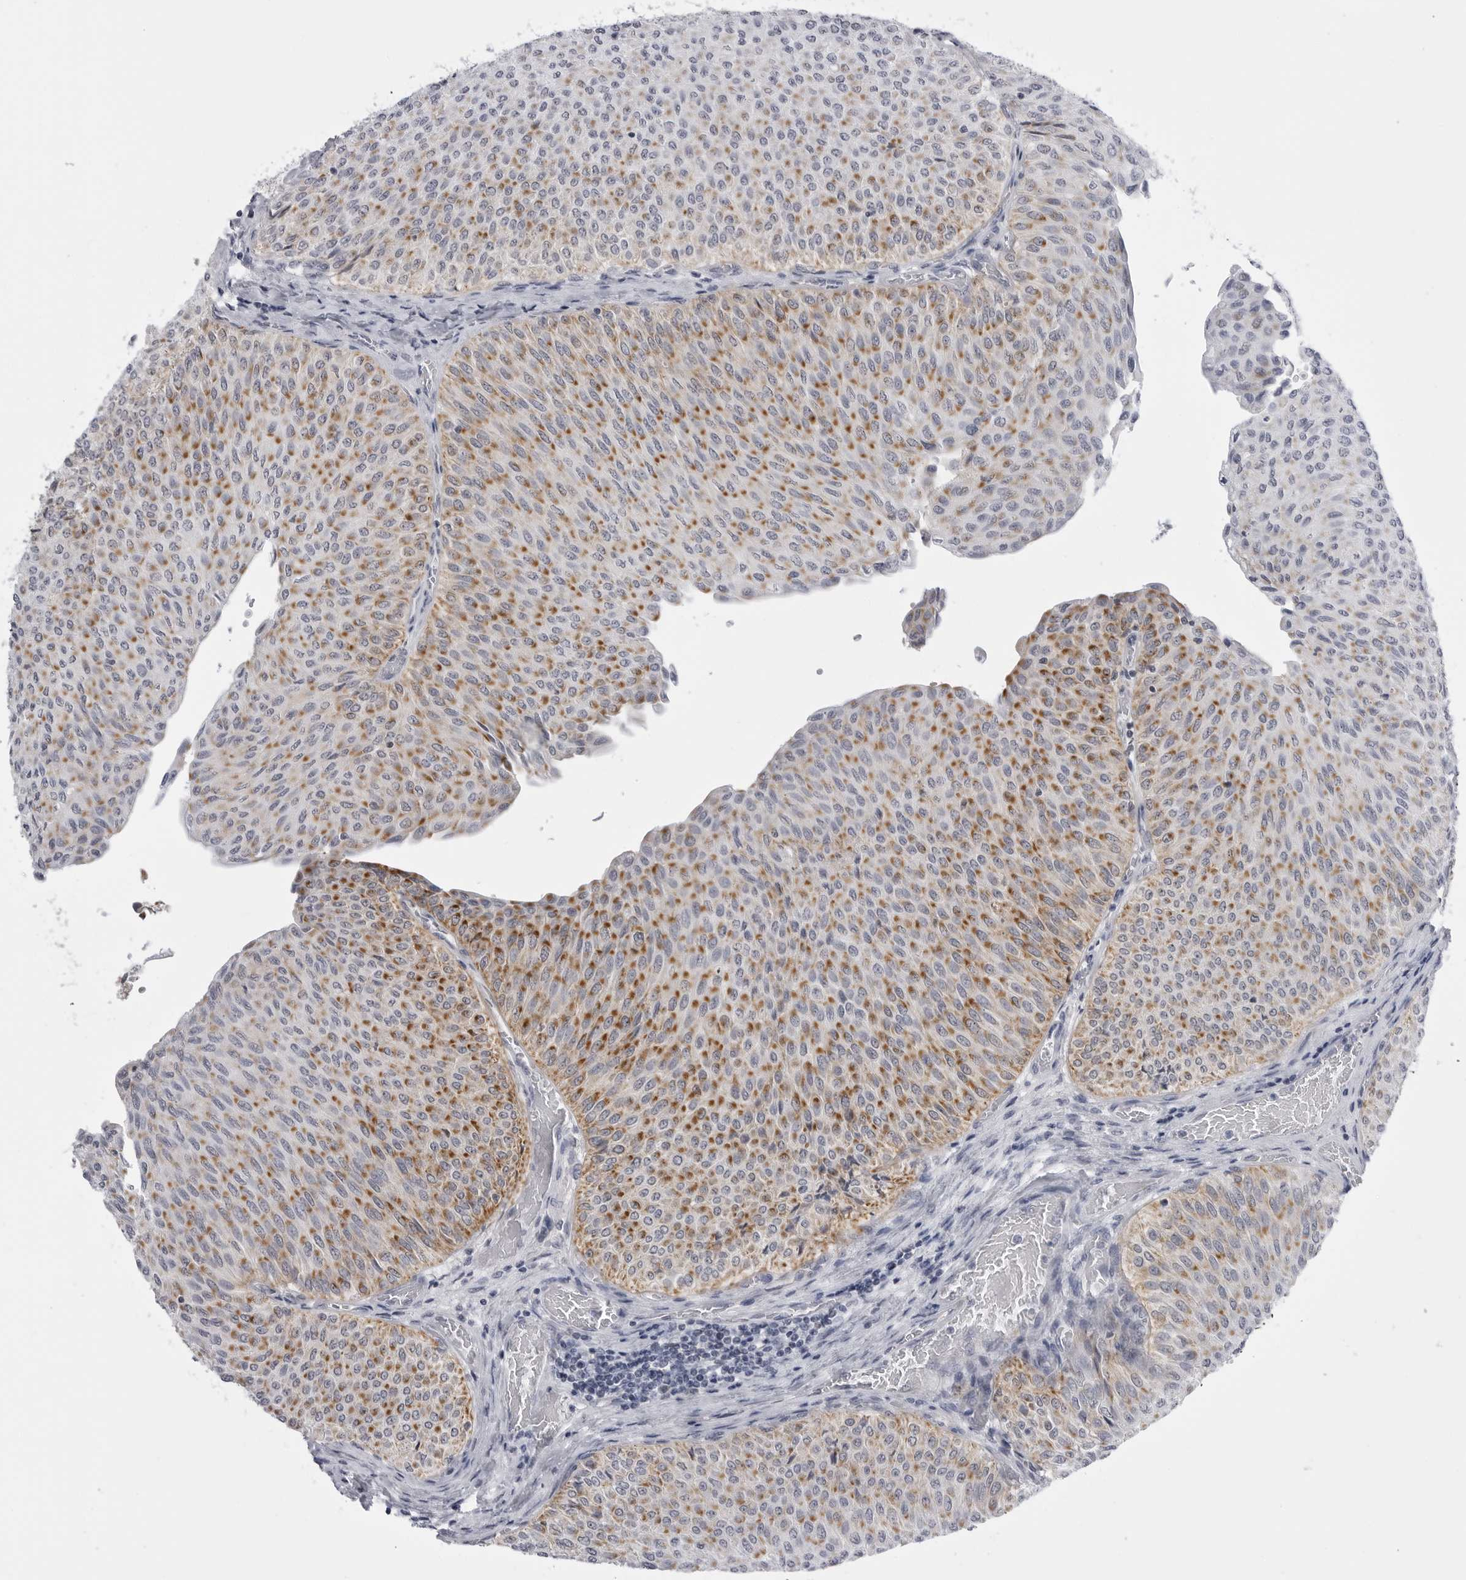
{"staining": {"intensity": "moderate", "quantity": ">75%", "location": "cytoplasmic/membranous"}, "tissue": "urothelial cancer", "cell_type": "Tumor cells", "image_type": "cancer", "snomed": [{"axis": "morphology", "description": "Urothelial carcinoma, Low grade"}, {"axis": "topography", "description": "Urinary bladder"}], "caption": "A histopathology image of urothelial cancer stained for a protein exhibits moderate cytoplasmic/membranous brown staining in tumor cells.", "gene": "TUFM", "patient": {"sex": "male", "age": 78}}